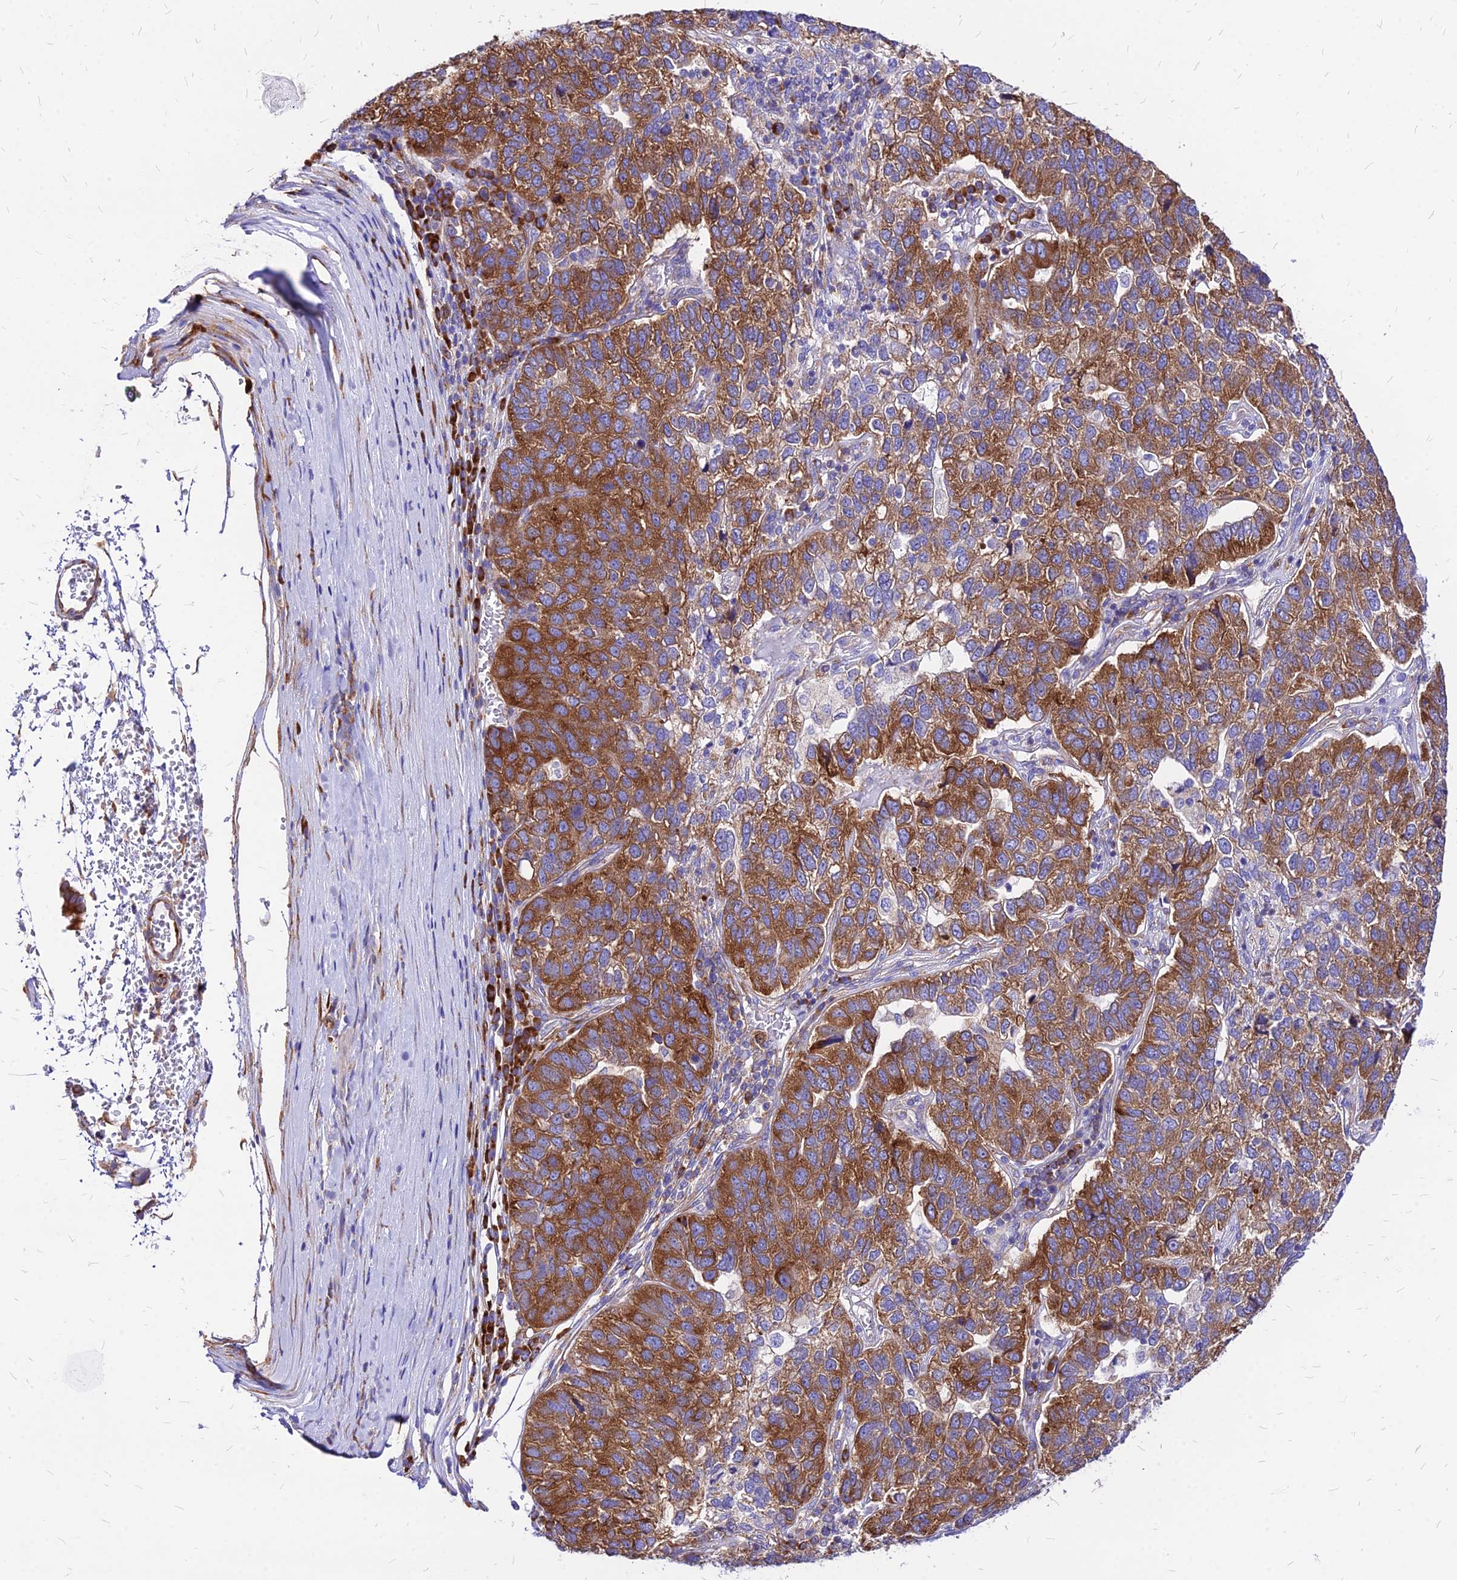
{"staining": {"intensity": "strong", "quantity": ">75%", "location": "cytoplasmic/membranous"}, "tissue": "pancreatic cancer", "cell_type": "Tumor cells", "image_type": "cancer", "snomed": [{"axis": "morphology", "description": "Adenocarcinoma, NOS"}, {"axis": "topography", "description": "Pancreas"}], "caption": "Tumor cells exhibit high levels of strong cytoplasmic/membranous staining in about >75% of cells in human pancreatic adenocarcinoma.", "gene": "RPL19", "patient": {"sex": "female", "age": 61}}